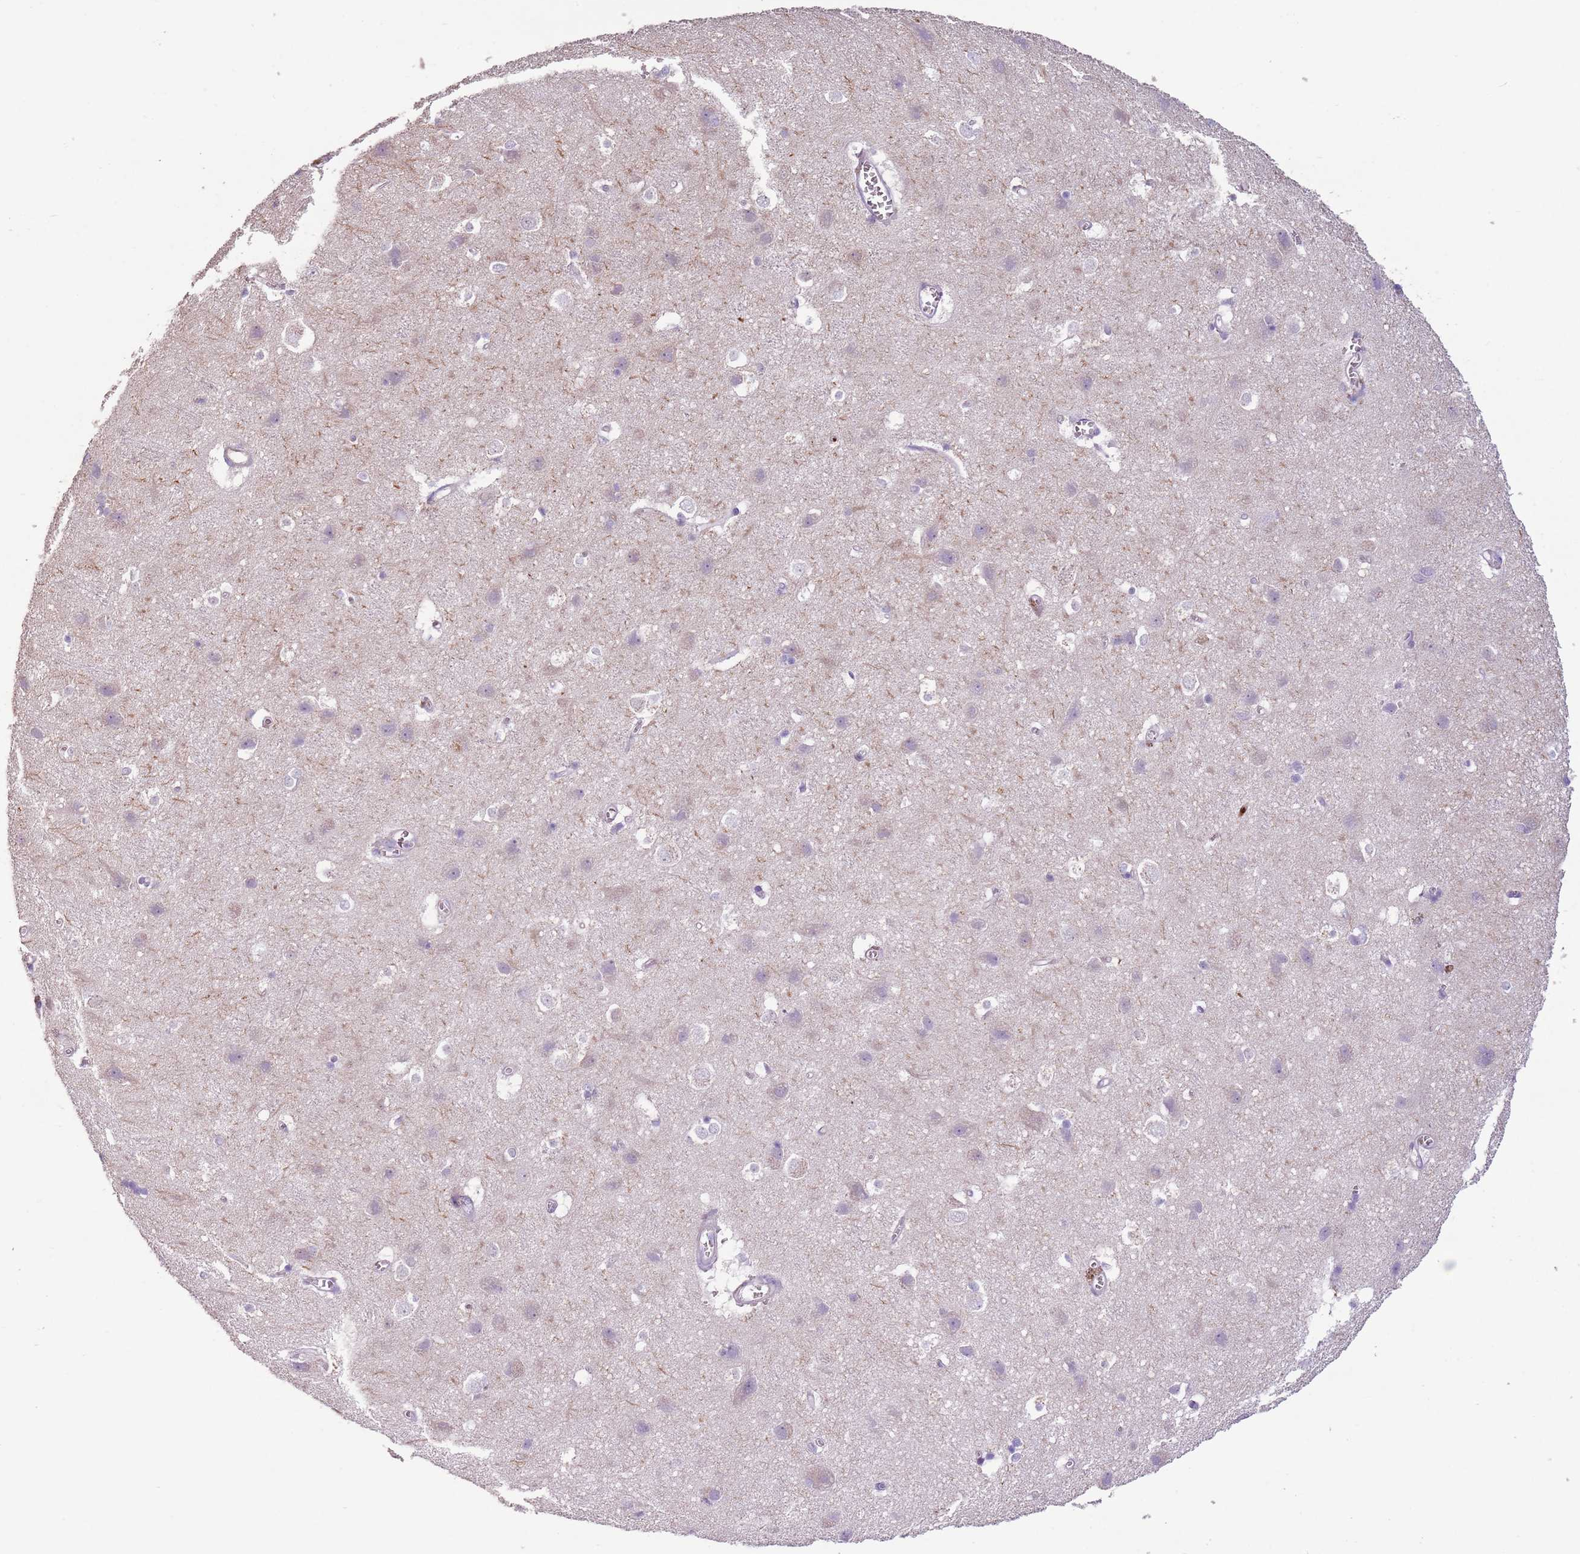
{"staining": {"intensity": "negative", "quantity": "none", "location": "none"}, "tissue": "cerebral cortex", "cell_type": "Endothelial cells", "image_type": "normal", "snomed": [{"axis": "morphology", "description": "Normal tissue, NOS"}, {"axis": "topography", "description": "Cerebral cortex"}], "caption": "The immunohistochemistry micrograph has no significant positivity in endothelial cells of cerebral cortex.", "gene": "CELF6", "patient": {"sex": "male", "age": 54}}